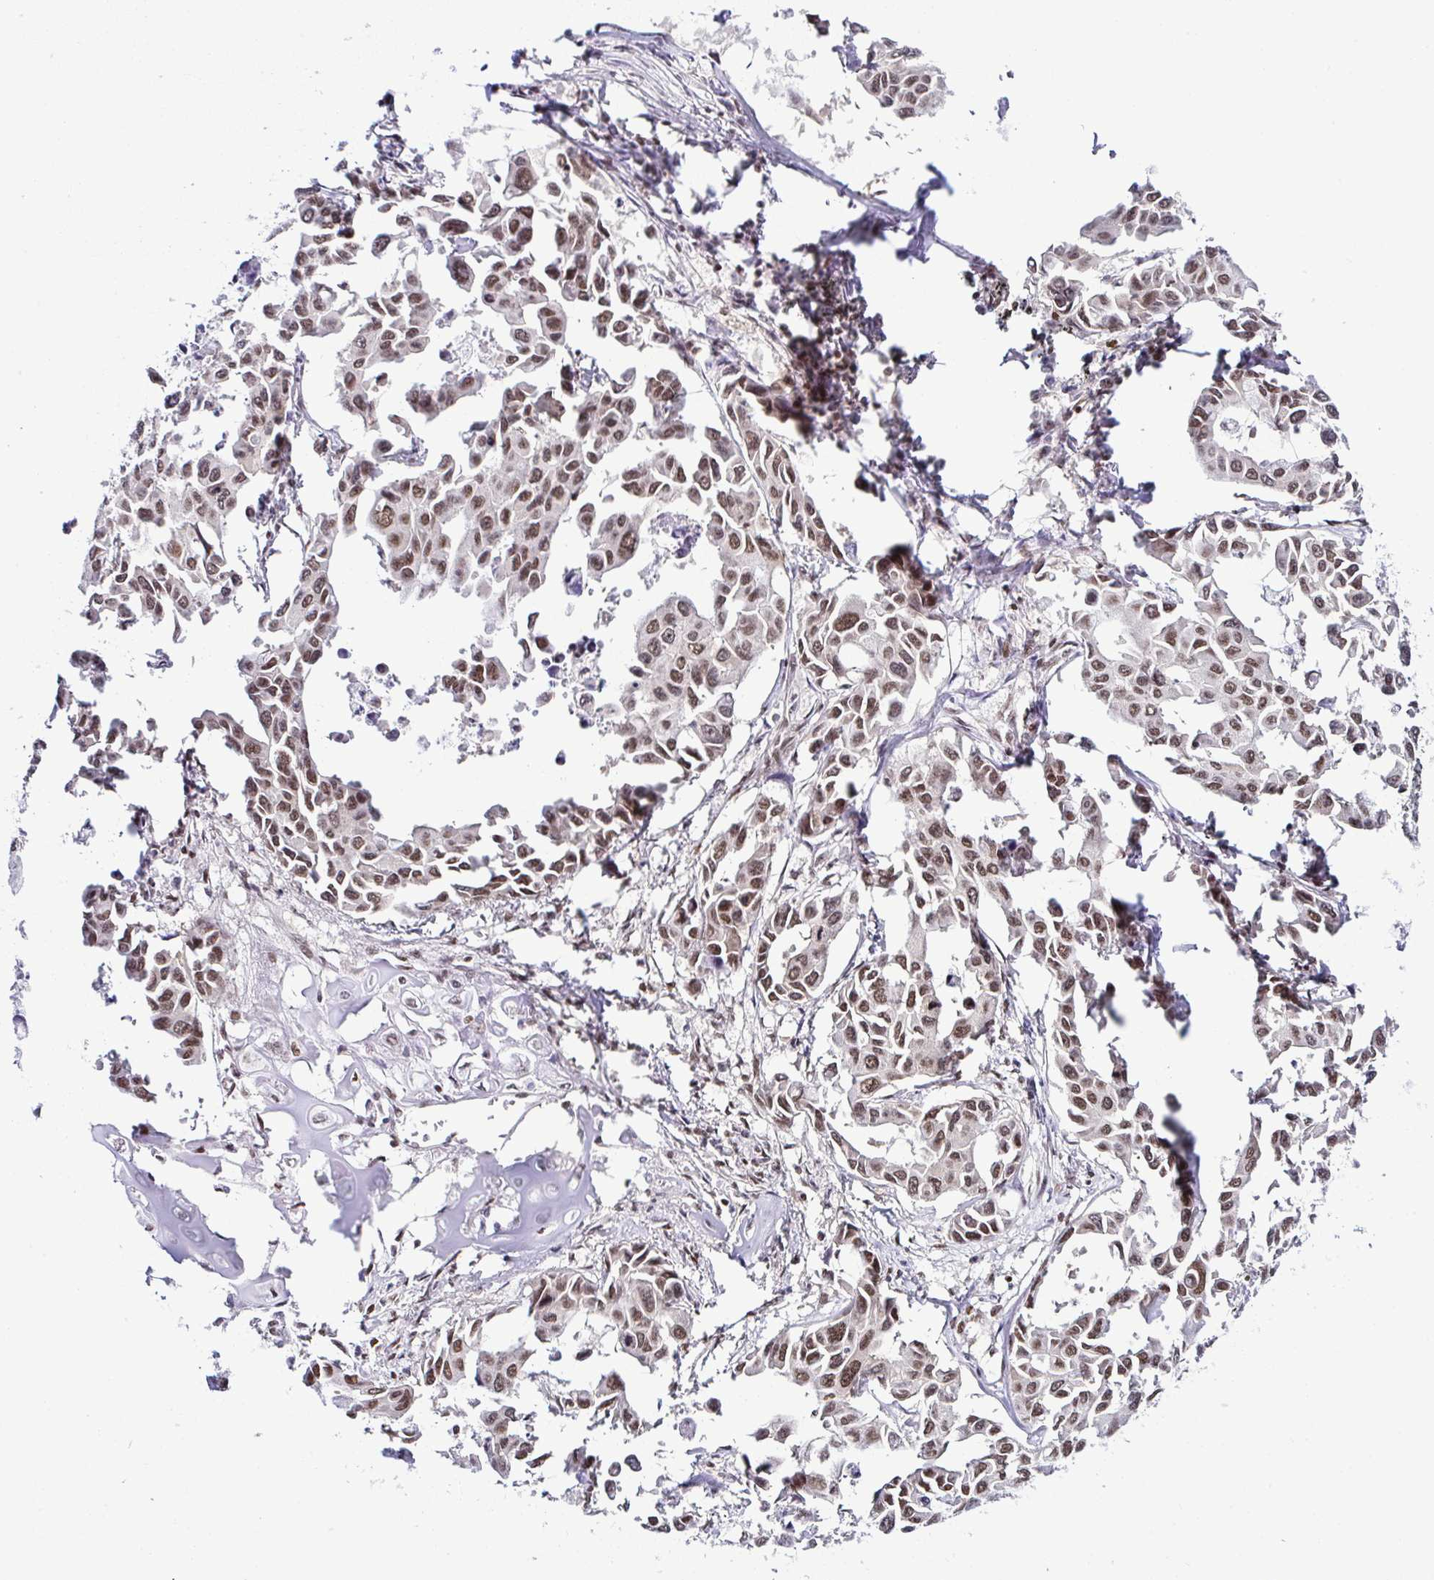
{"staining": {"intensity": "moderate", "quantity": ">75%", "location": "nuclear"}, "tissue": "lung cancer", "cell_type": "Tumor cells", "image_type": "cancer", "snomed": [{"axis": "morphology", "description": "Adenocarcinoma, NOS"}, {"axis": "topography", "description": "Lung"}], "caption": "Protein analysis of lung adenocarcinoma tissue shows moderate nuclear expression in about >75% of tumor cells.", "gene": "DR1", "patient": {"sex": "male", "age": 64}}